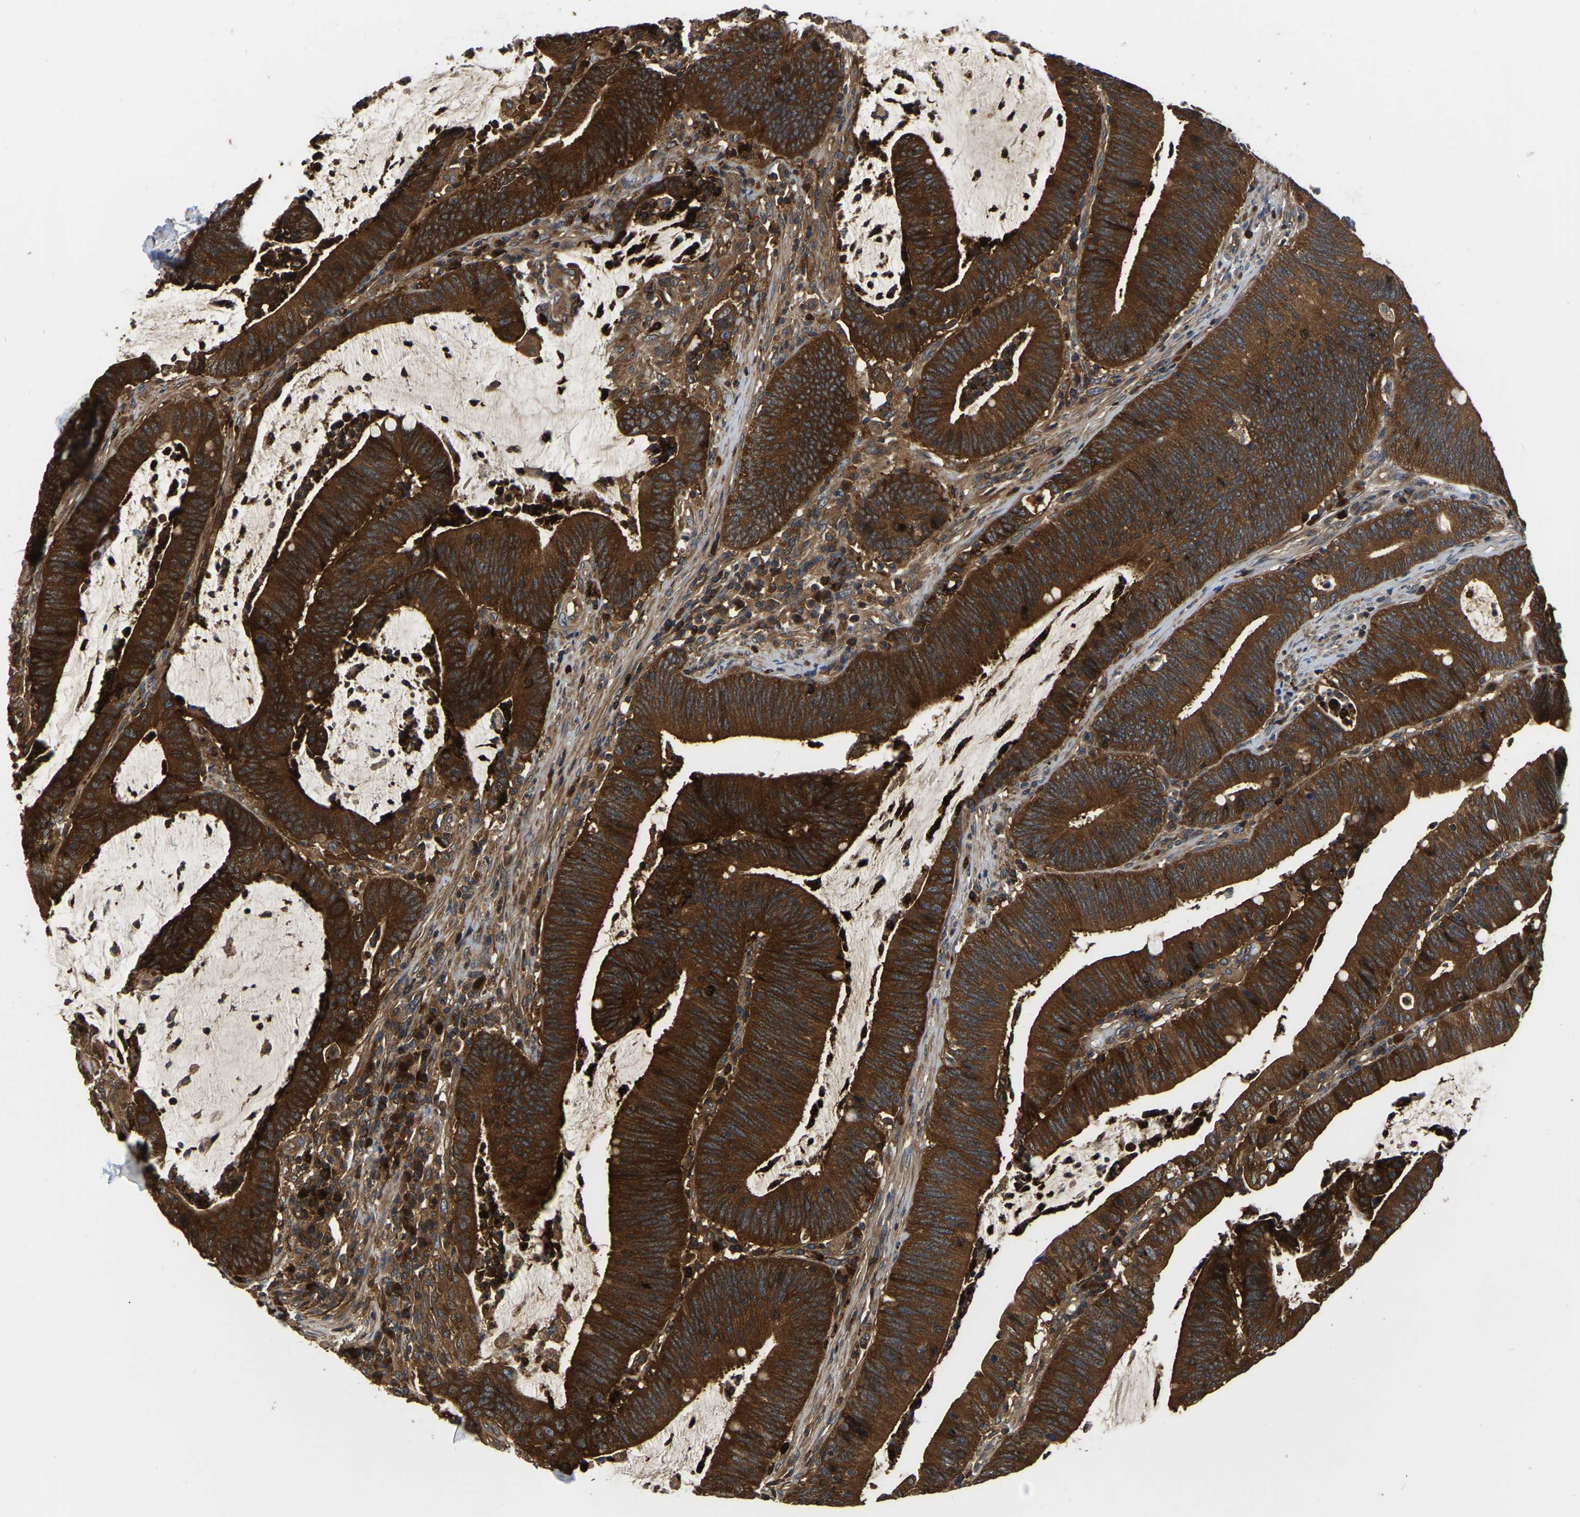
{"staining": {"intensity": "strong", "quantity": ">75%", "location": "cytoplasmic/membranous"}, "tissue": "colorectal cancer", "cell_type": "Tumor cells", "image_type": "cancer", "snomed": [{"axis": "morphology", "description": "Normal tissue, NOS"}, {"axis": "morphology", "description": "Adenocarcinoma, NOS"}, {"axis": "topography", "description": "Rectum"}], "caption": "Protein expression by immunohistochemistry (IHC) demonstrates strong cytoplasmic/membranous expression in approximately >75% of tumor cells in colorectal adenocarcinoma.", "gene": "GARS1", "patient": {"sex": "female", "age": 66}}